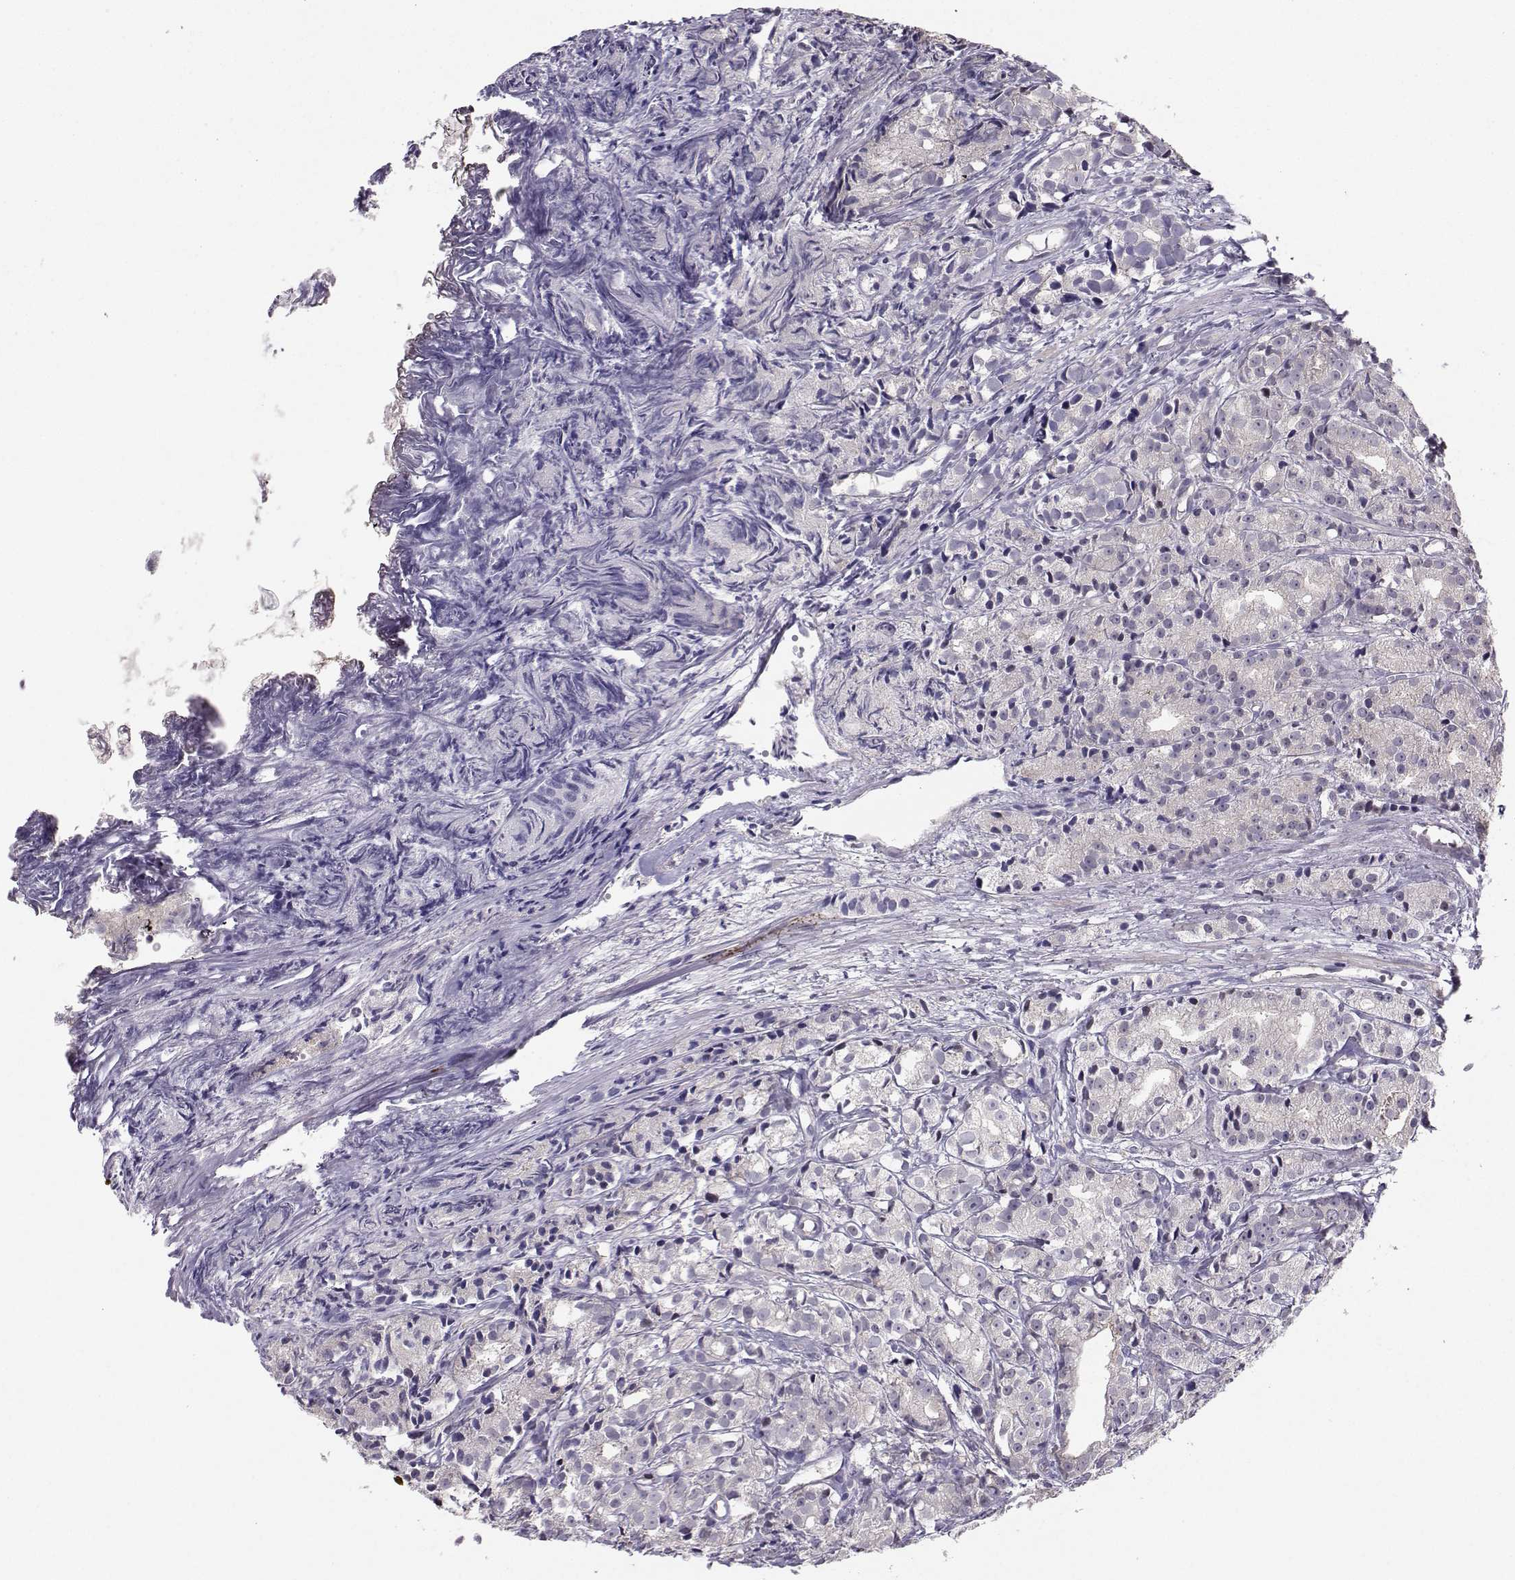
{"staining": {"intensity": "negative", "quantity": "none", "location": "none"}, "tissue": "prostate cancer", "cell_type": "Tumor cells", "image_type": "cancer", "snomed": [{"axis": "morphology", "description": "Adenocarcinoma, Medium grade"}, {"axis": "topography", "description": "Prostate"}], "caption": "Protein analysis of adenocarcinoma (medium-grade) (prostate) demonstrates no significant positivity in tumor cells. (DAB (3,3'-diaminobenzidine) immunohistochemistry with hematoxylin counter stain).", "gene": "PKP2", "patient": {"sex": "male", "age": 74}}